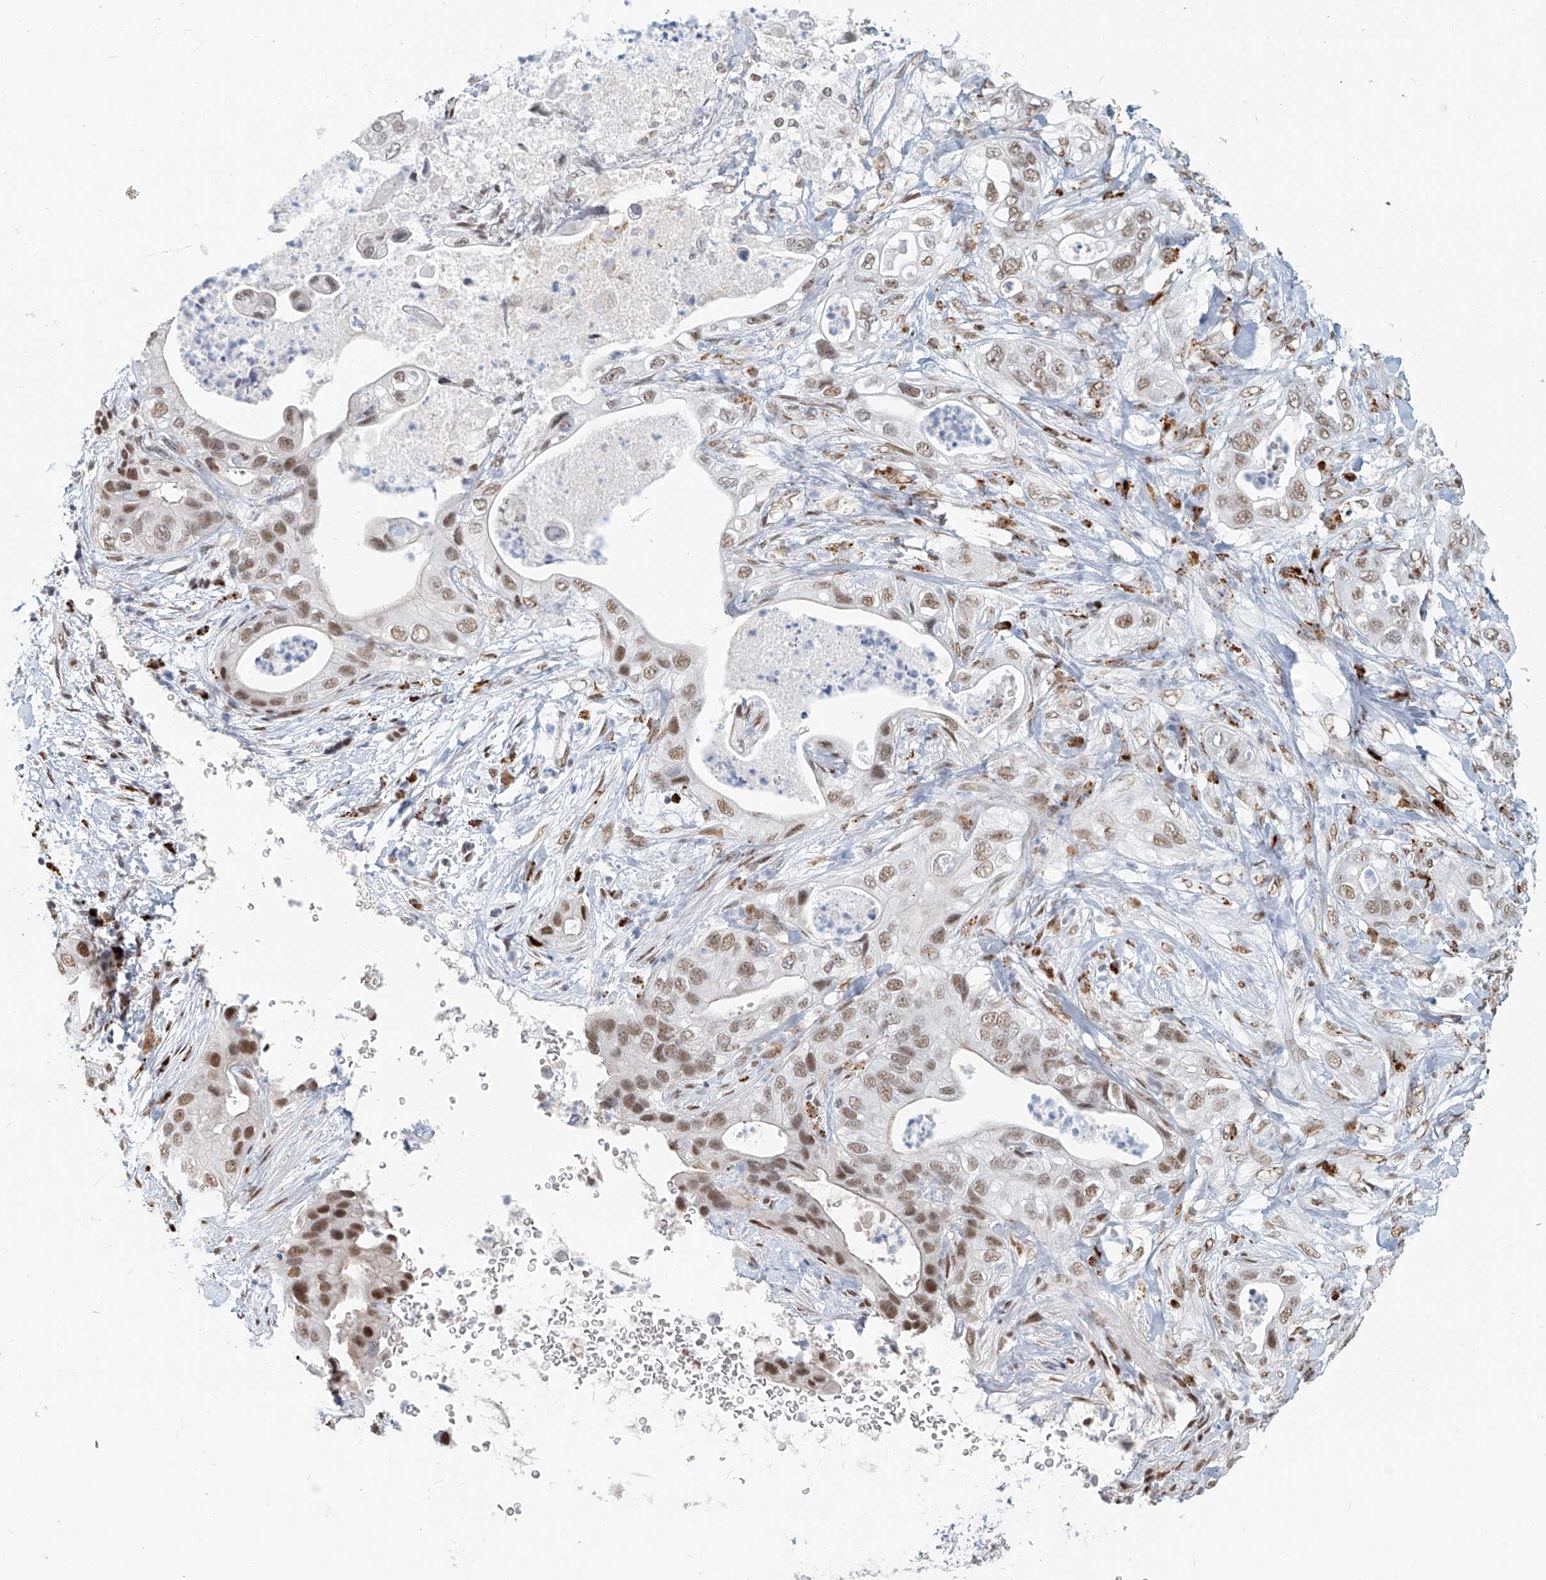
{"staining": {"intensity": "moderate", "quantity": "25%-75%", "location": "nuclear"}, "tissue": "pancreatic cancer", "cell_type": "Tumor cells", "image_type": "cancer", "snomed": [{"axis": "morphology", "description": "Adenocarcinoma, NOS"}, {"axis": "topography", "description": "Pancreas"}], "caption": "High-magnification brightfield microscopy of pancreatic cancer stained with DAB (3,3'-diaminobenzidine) (brown) and counterstained with hematoxylin (blue). tumor cells exhibit moderate nuclear staining is seen in approximately25%-75% of cells.", "gene": "SASH1", "patient": {"sex": "female", "age": 78}}